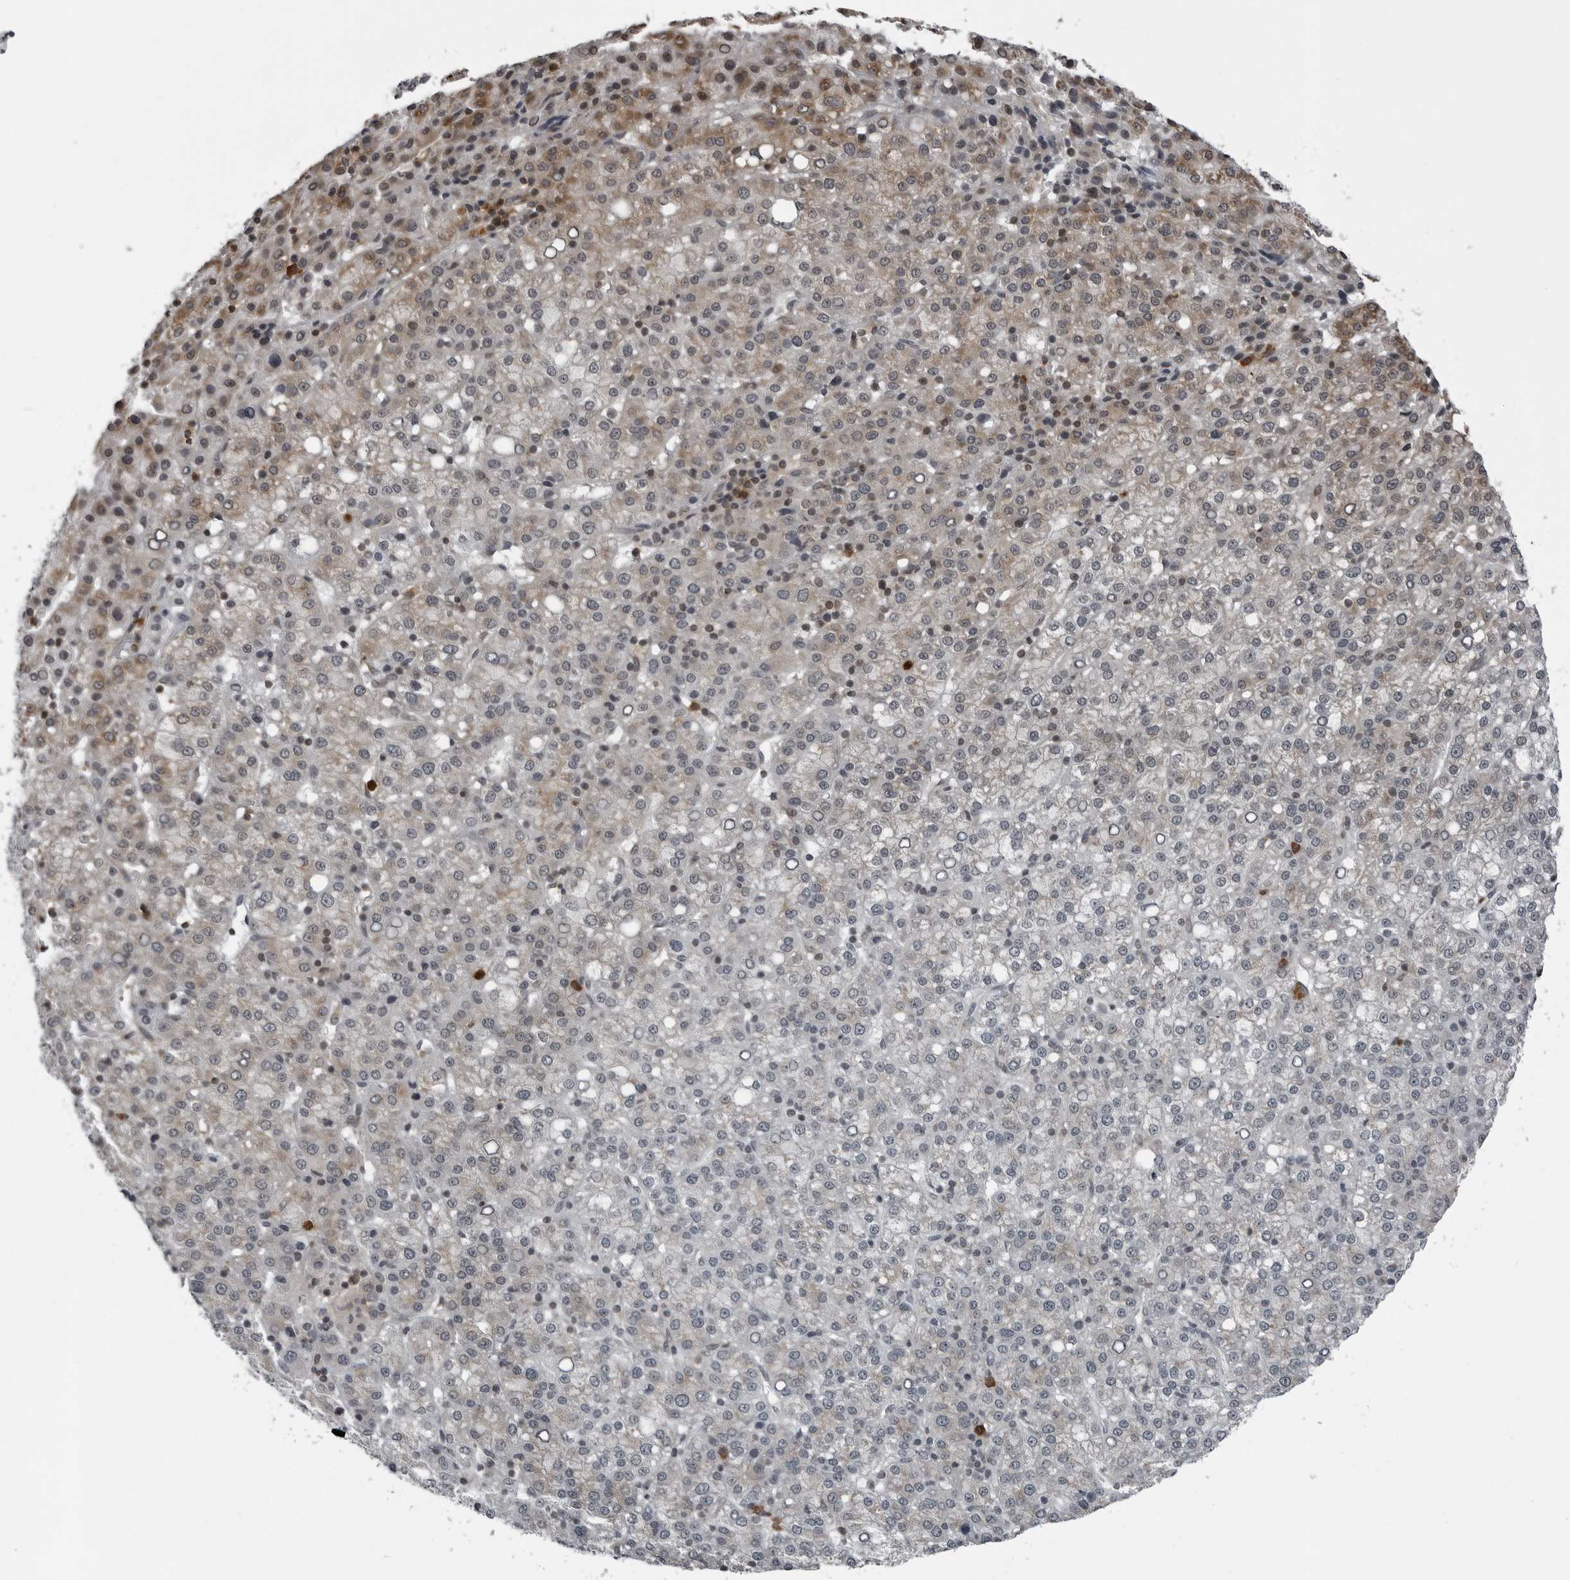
{"staining": {"intensity": "weak", "quantity": "<25%", "location": "cytoplasmic/membranous"}, "tissue": "liver cancer", "cell_type": "Tumor cells", "image_type": "cancer", "snomed": [{"axis": "morphology", "description": "Carcinoma, Hepatocellular, NOS"}, {"axis": "topography", "description": "Liver"}], "caption": "Protein analysis of liver cancer shows no significant staining in tumor cells. (Immunohistochemistry, brightfield microscopy, high magnification).", "gene": "RTCA", "patient": {"sex": "female", "age": 58}}